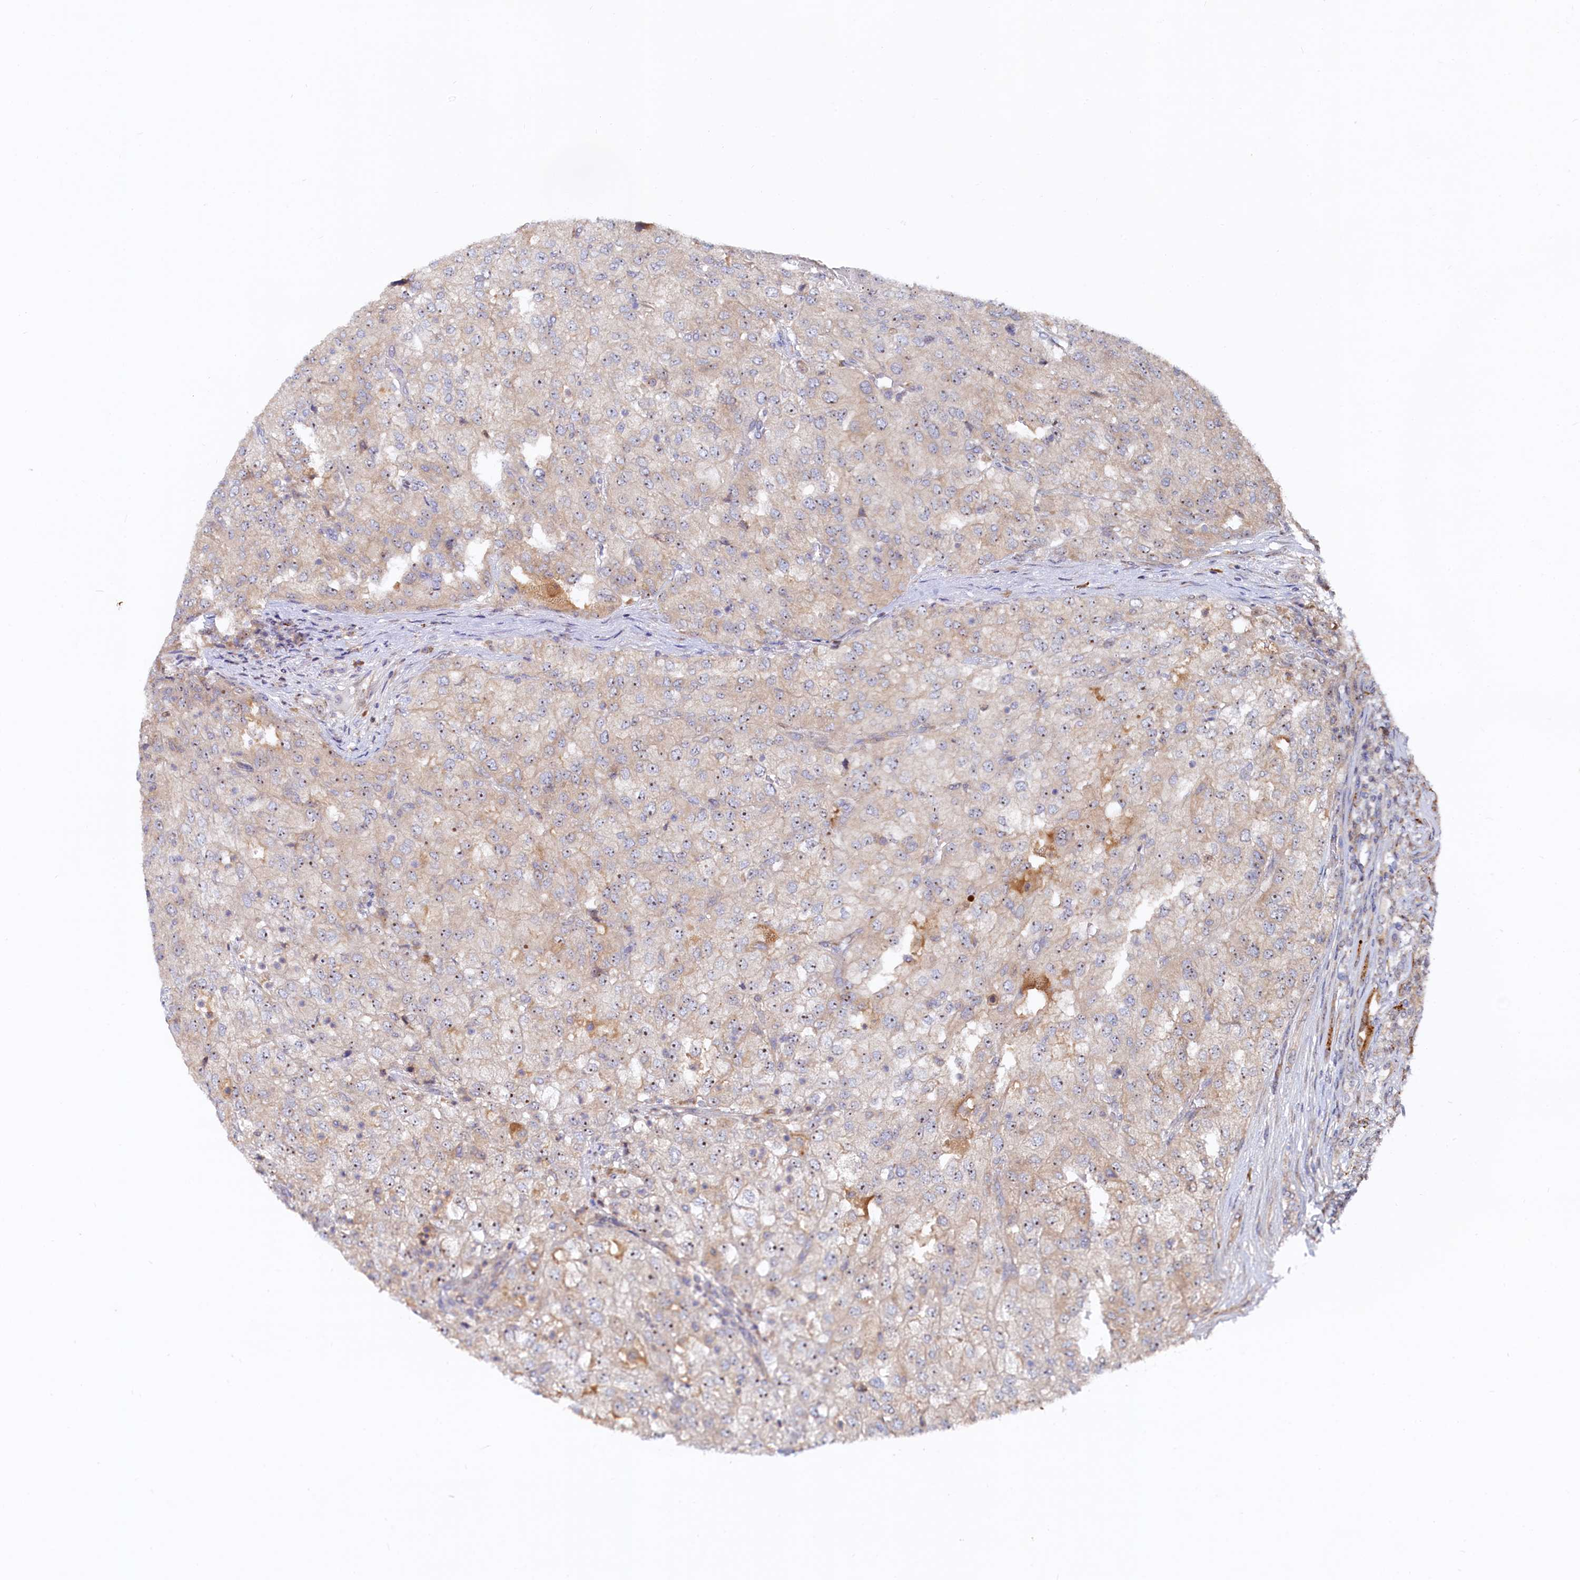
{"staining": {"intensity": "moderate", "quantity": "25%-75%", "location": "nuclear"}, "tissue": "renal cancer", "cell_type": "Tumor cells", "image_type": "cancer", "snomed": [{"axis": "morphology", "description": "Adenocarcinoma, NOS"}, {"axis": "topography", "description": "Kidney"}], "caption": "Protein staining by IHC exhibits moderate nuclear staining in approximately 25%-75% of tumor cells in renal cancer (adenocarcinoma).", "gene": "RGS7BP", "patient": {"sex": "female", "age": 54}}